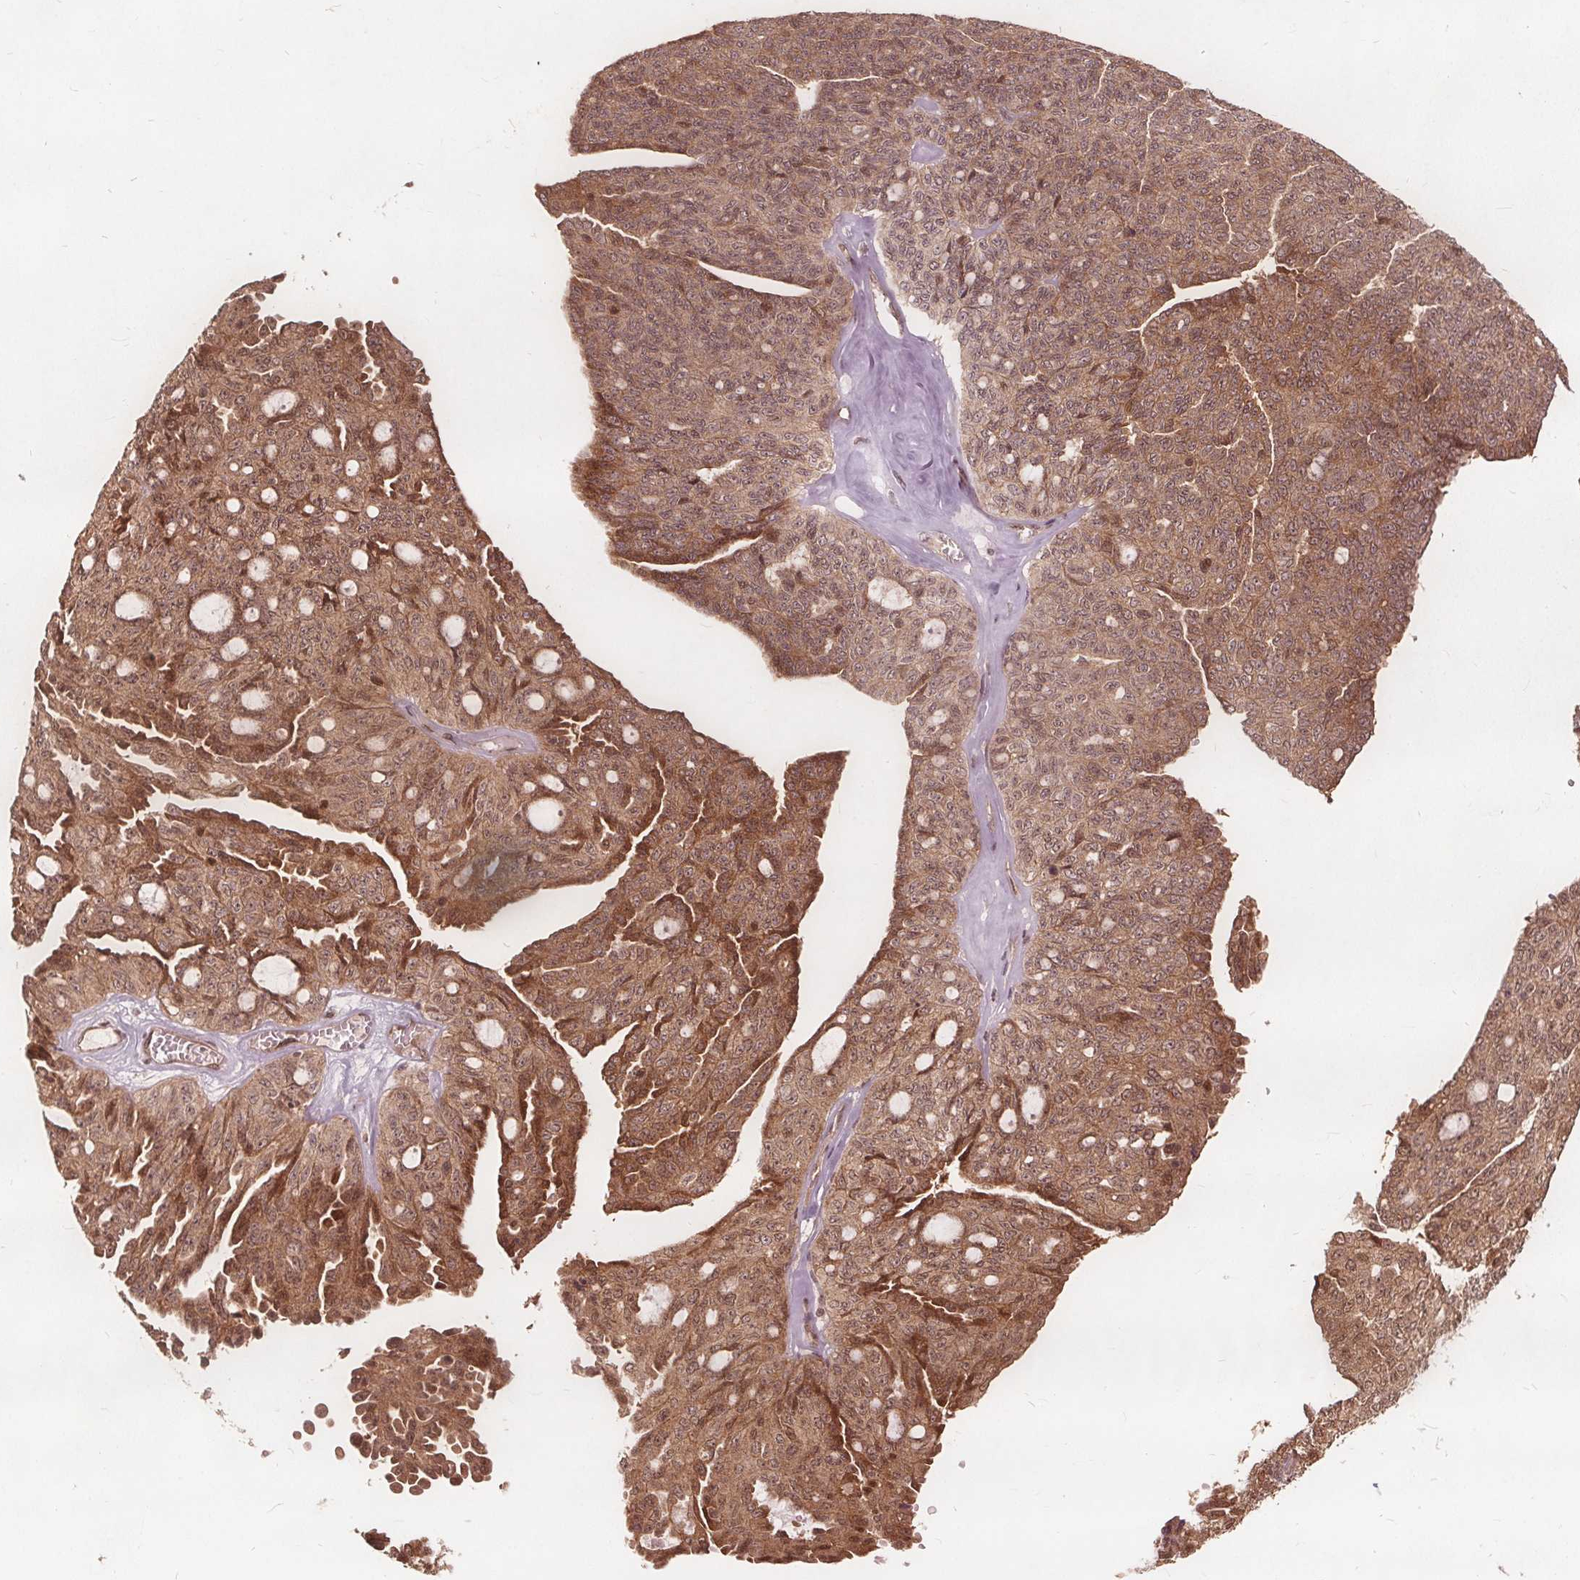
{"staining": {"intensity": "strong", "quantity": ">75%", "location": "cytoplasmic/membranous,nuclear"}, "tissue": "ovarian cancer", "cell_type": "Tumor cells", "image_type": "cancer", "snomed": [{"axis": "morphology", "description": "Cystadenocarcinoma, serous, NOS"}, {"axis": "topography", "description": "Ovary"}], "caption": "Ovarian serous cystadenocarcinoma stained with DAB IHC demonstrates high levels of strong cytoplasmic/membranous and nuclear expression in about >75% of tumor cells. Ihc stains the protein of interest in brown and the nuclei are stained blue.", "gene": "PPP1CB", "patient": {"sex": "female", "age": 71}}